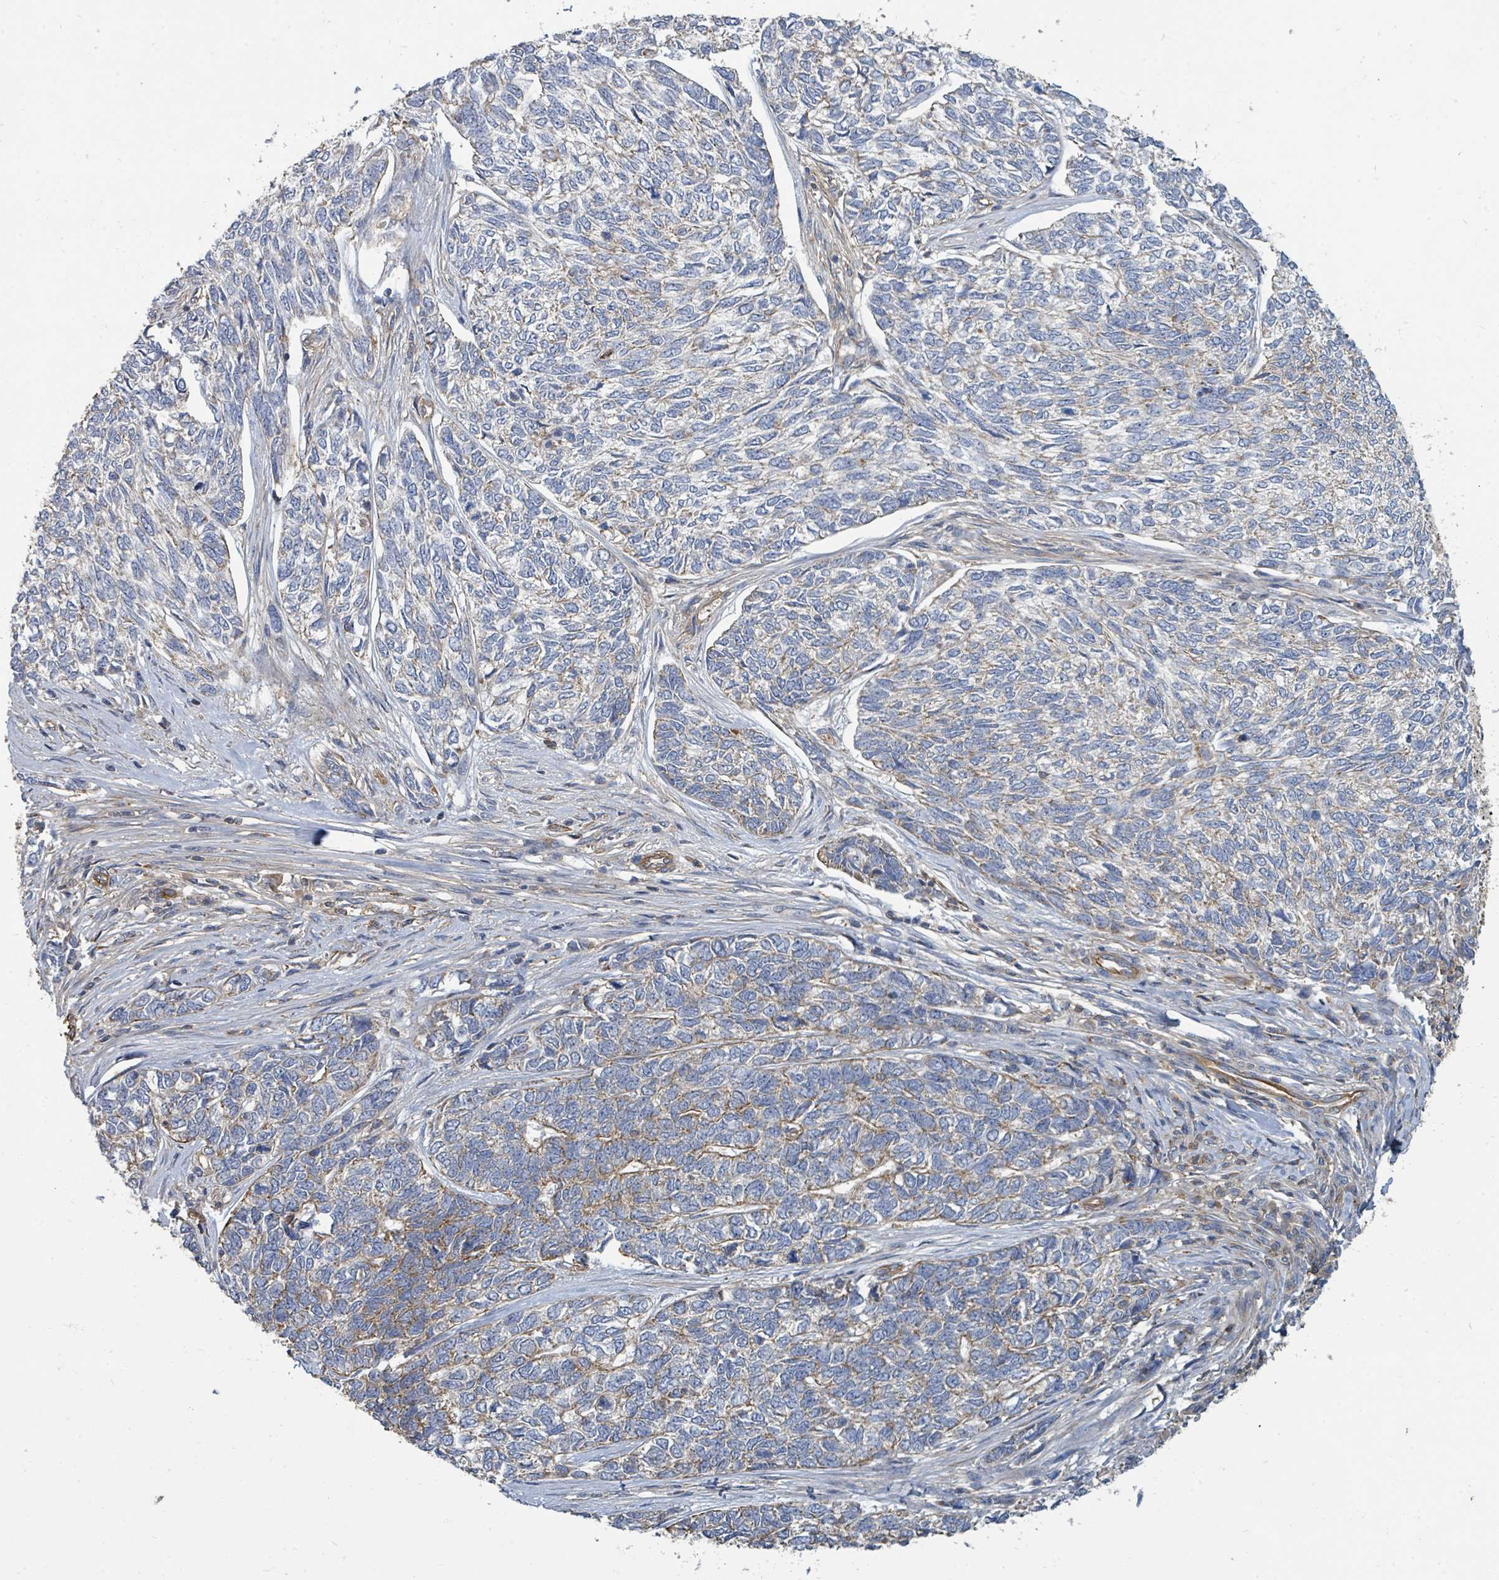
{"staining": {"intensity": "moderate", "quantity": "<25%", "location": "cytoplasmic/membranous"}, "tissue": "skin cancer", "cell_type": "Tumor cells", "image_type": "cancer", "snomed": [{"axis": "morphology", "description": "Basal cell carcinoma"}, {"axis": "topography", "description": "Skin"}], "caption": "The histopathology image reveals immunohistochemical staining of skin cancer. There is moderate cytoplasmic/membranous staining is seen in approximately <25% of tumor cells. The protein is shown in brown color, while the nuclei are stained blue.", "gene": "BOLA2B", "patient": {"sex": "female", "age": 65}}